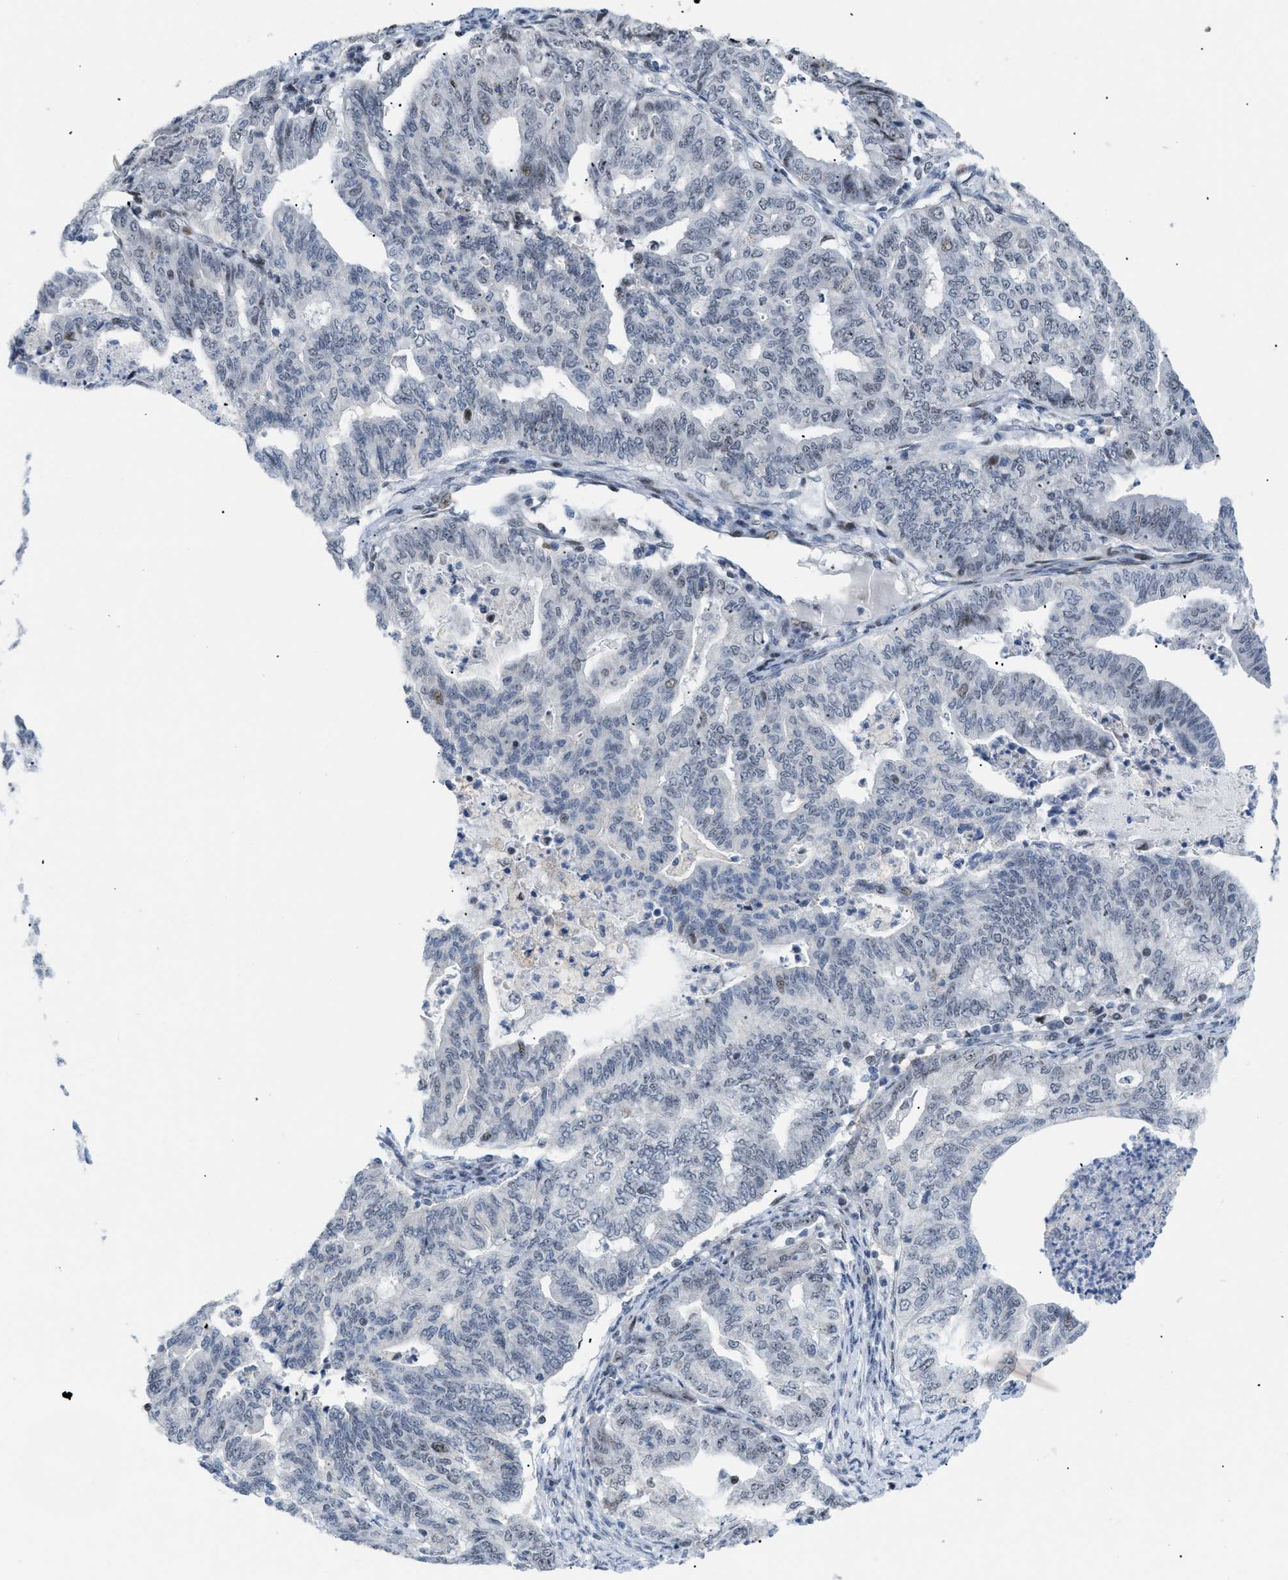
{"staining": {"intensity": "weak", "quantity": "<25%", "location": "nuclear"}, "tissue": "endometrial cancer", "cell_type": "Tumor cells", "image_type": "cancer", "snomed": [{"axis": "morphology", "description": "Adenocarcinoma, NOS"}, {"axis": "topography", "description": "Endometrium"}], "caption": "The image exhibits no staining of tumor cells in adenocarcinoma (endometrial).", "gene": "MED1", "patient": {"sex": "female", "age": 79}}